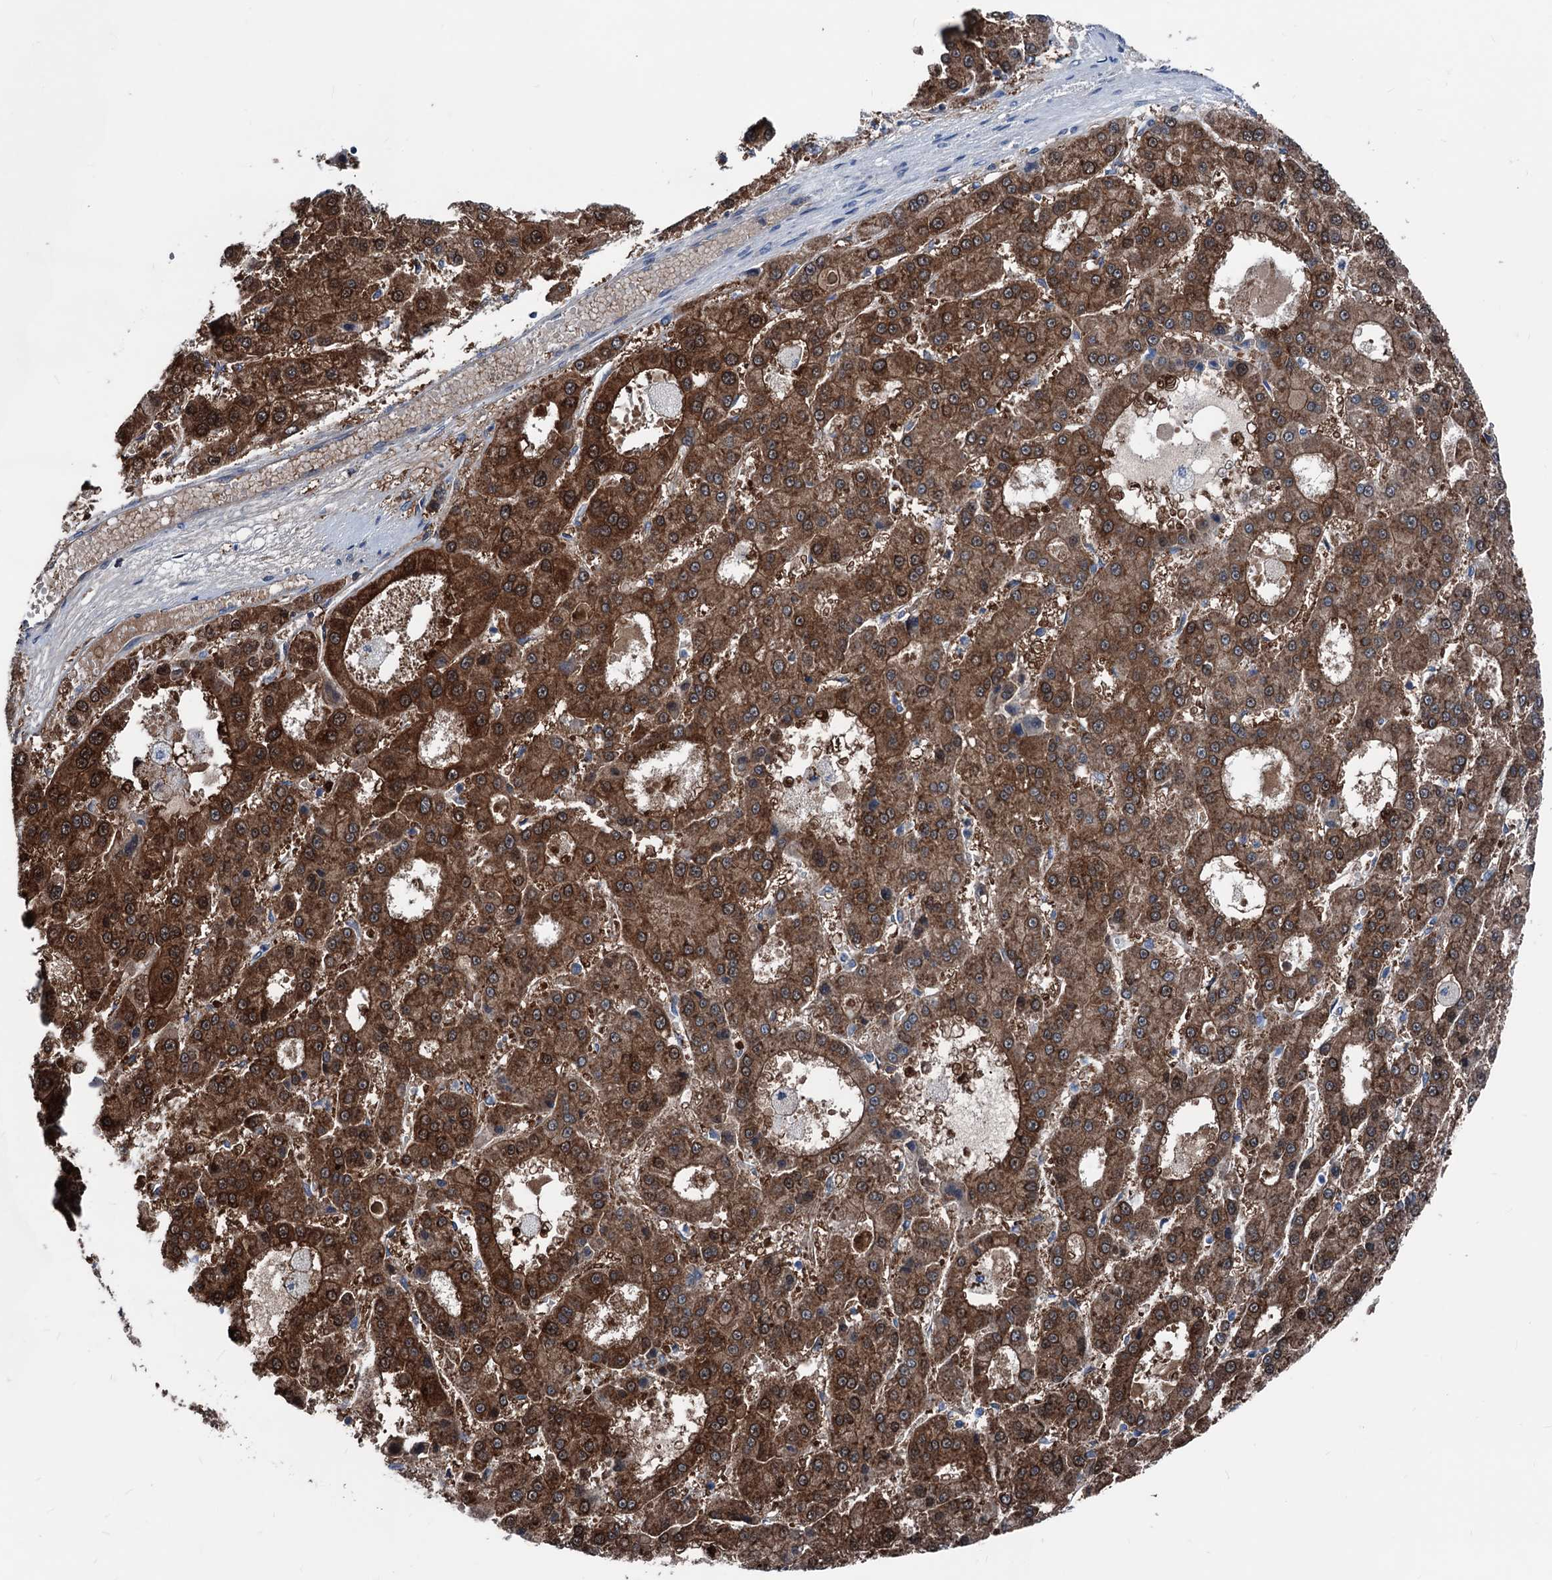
{"staining": {"intensity": "strong", "quantity": ">75%", "location": "cytoplasmic/membranous"}, "tissue": "liver cancer", "cell_type": "Tumor cells", "image_type": "cancer", "snomed": [{"axis": "morphology", "description": "Carcinoma, Hepatocellular, NOS"}, {"axis": "topography", "description": "Liver"}], "caption": "A photomicrograph of human liver cancer stained for a protein shows strong cytoplasmic/membranous brown staining in tumor cells. Using DAB (3,3'-diaminobenzidine) (brown) and hematoxylin (blue) stains, captured at high magnification using brightfield microscopy.", "gene": "GLO1", "patient": {"sex": "male", "age": 70}}